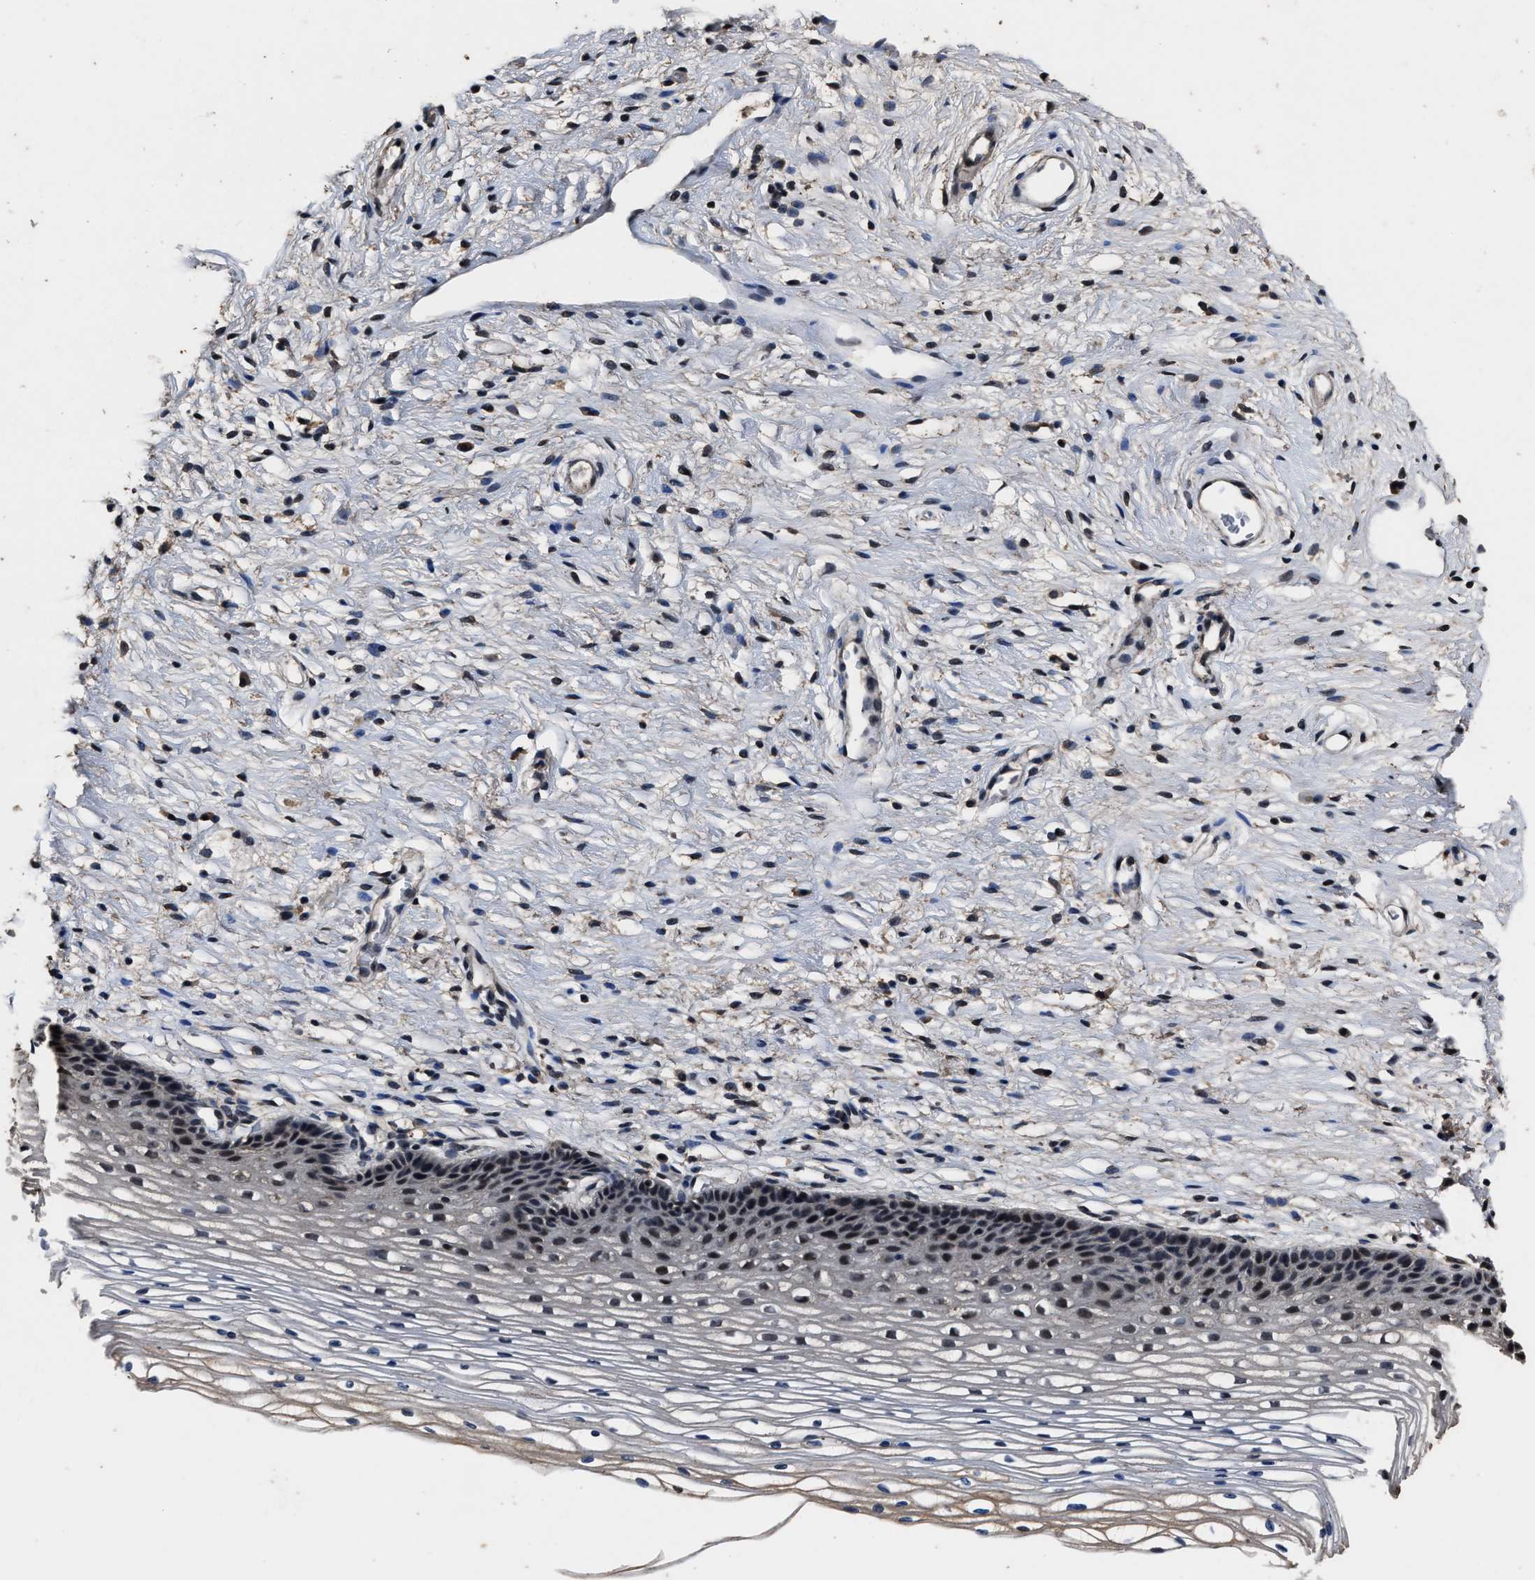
{"staining": {"intensity": "moderate", "quantity": "25%-75%", "location": "cytoplasmic/membranous"}, "tissue": "cervix", "cell_type": "Glandular cells", "image_type": "normal", "snomed": [{"axis": "morphology", "description": "Normal tissue, NOS"}, {"axis": "topography", "description": "Cervix"}], "caption": "Protein expression analysis of normal human cervix reveals moderate cytoplasmic/membranous staining in approximately 25%-75% of glandular cells. The staining is performed using DAB (3,3'-diaminobenzidine) brown chromogen to label protein expression. The nuclei are counter-stained blue using hematoxylin.", "gene": "RSBN1L", "patient": {"sex": "female", "age": 77}}